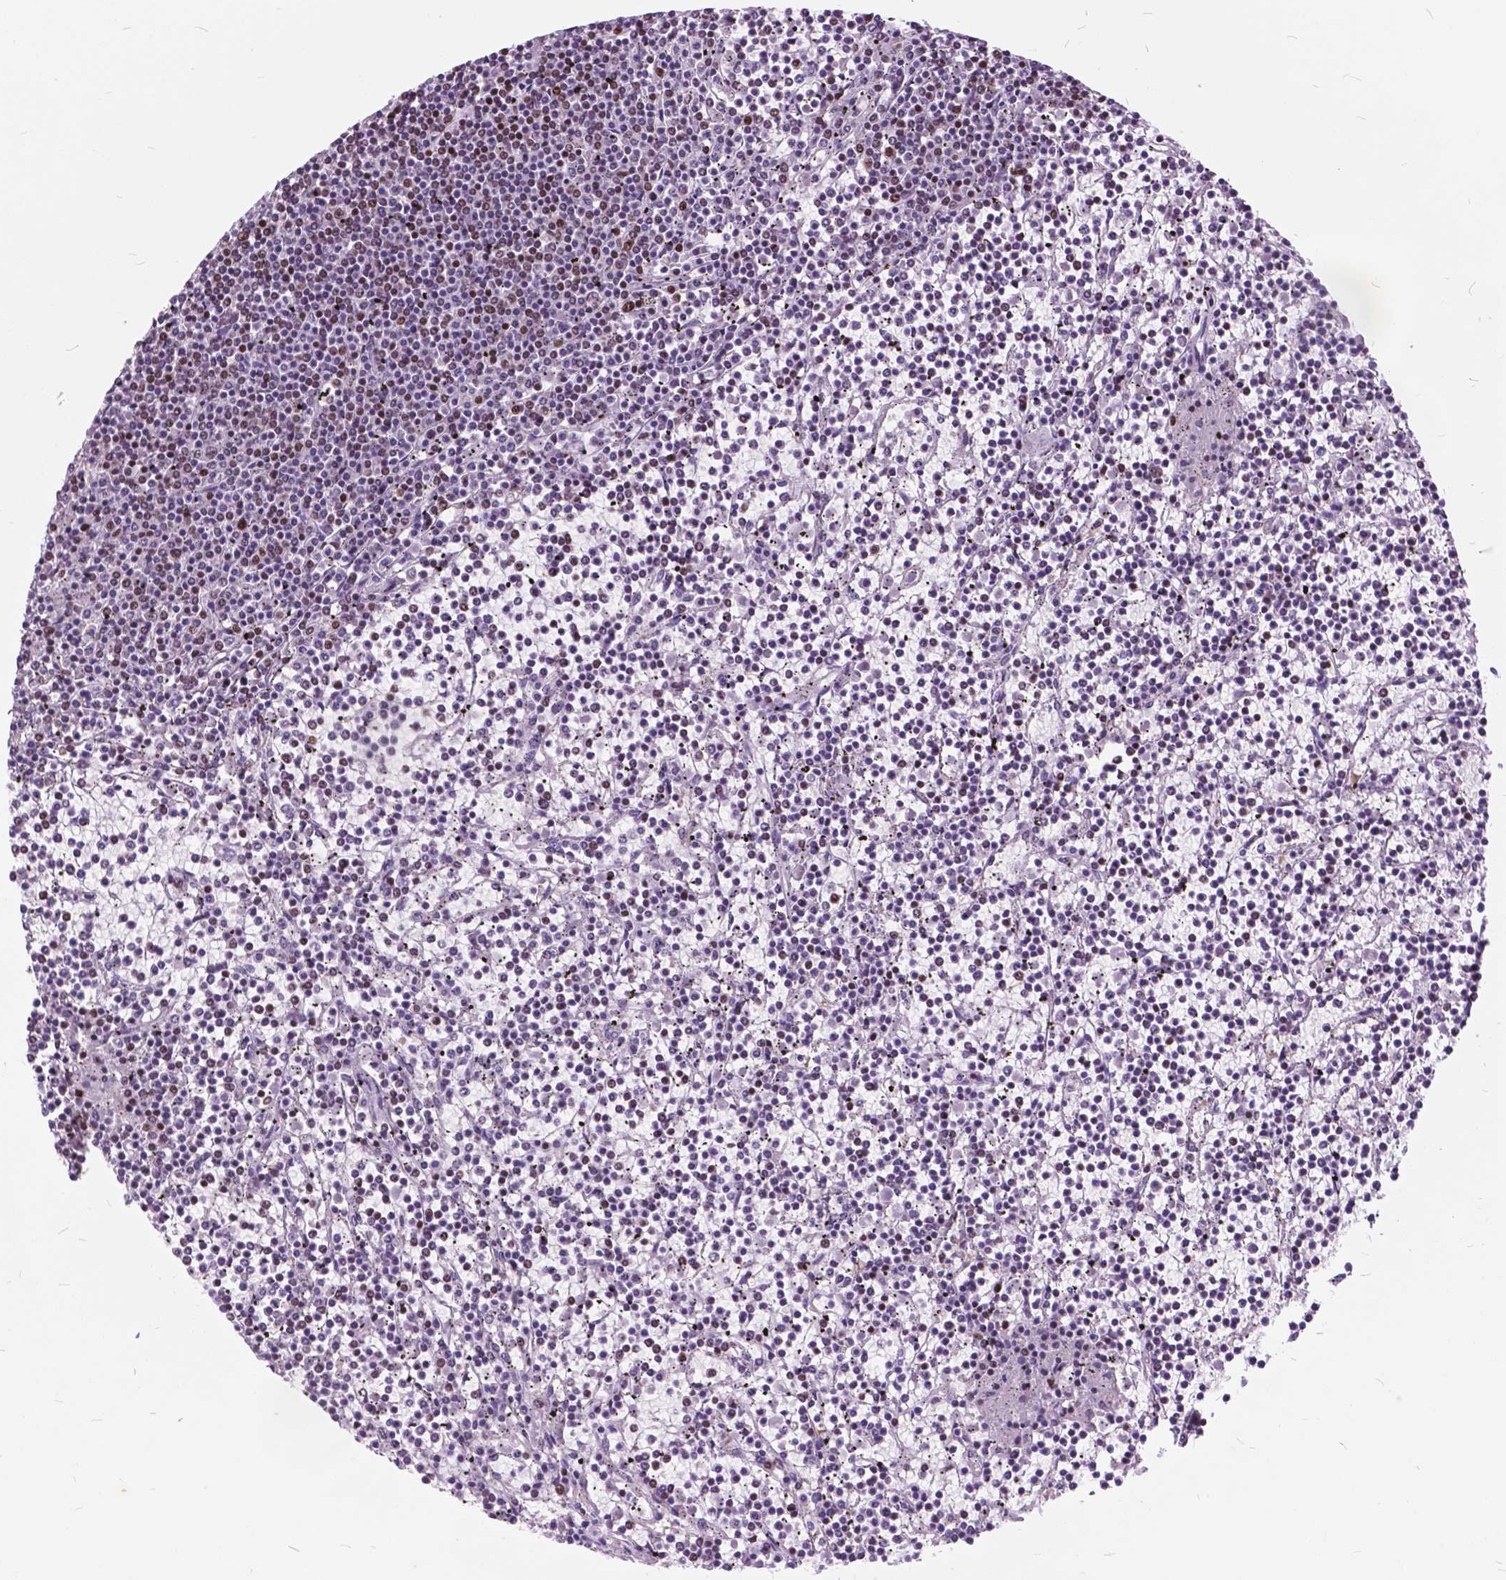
{"staining": {"intensity": "moderate", "quantity": "25%-75%", "location": "nuclear"}, "tissue": "lymphoma", "cell_type": "Tumor cells", "image_type": "cancer", "snomed": [{"axis": "morphology", "description": "Malignant lymphoma, non-Hodgkin's type, Low grade"}, {"axis": "topography", "description": "Spleen"}], "caption": "Protein analysis of lymphoma tissue demonstrates moderate nuclear staining in about 25%-75% of tumor cells.", "gene": "SP140", "patient": {"sex": "female", "age": 19}}